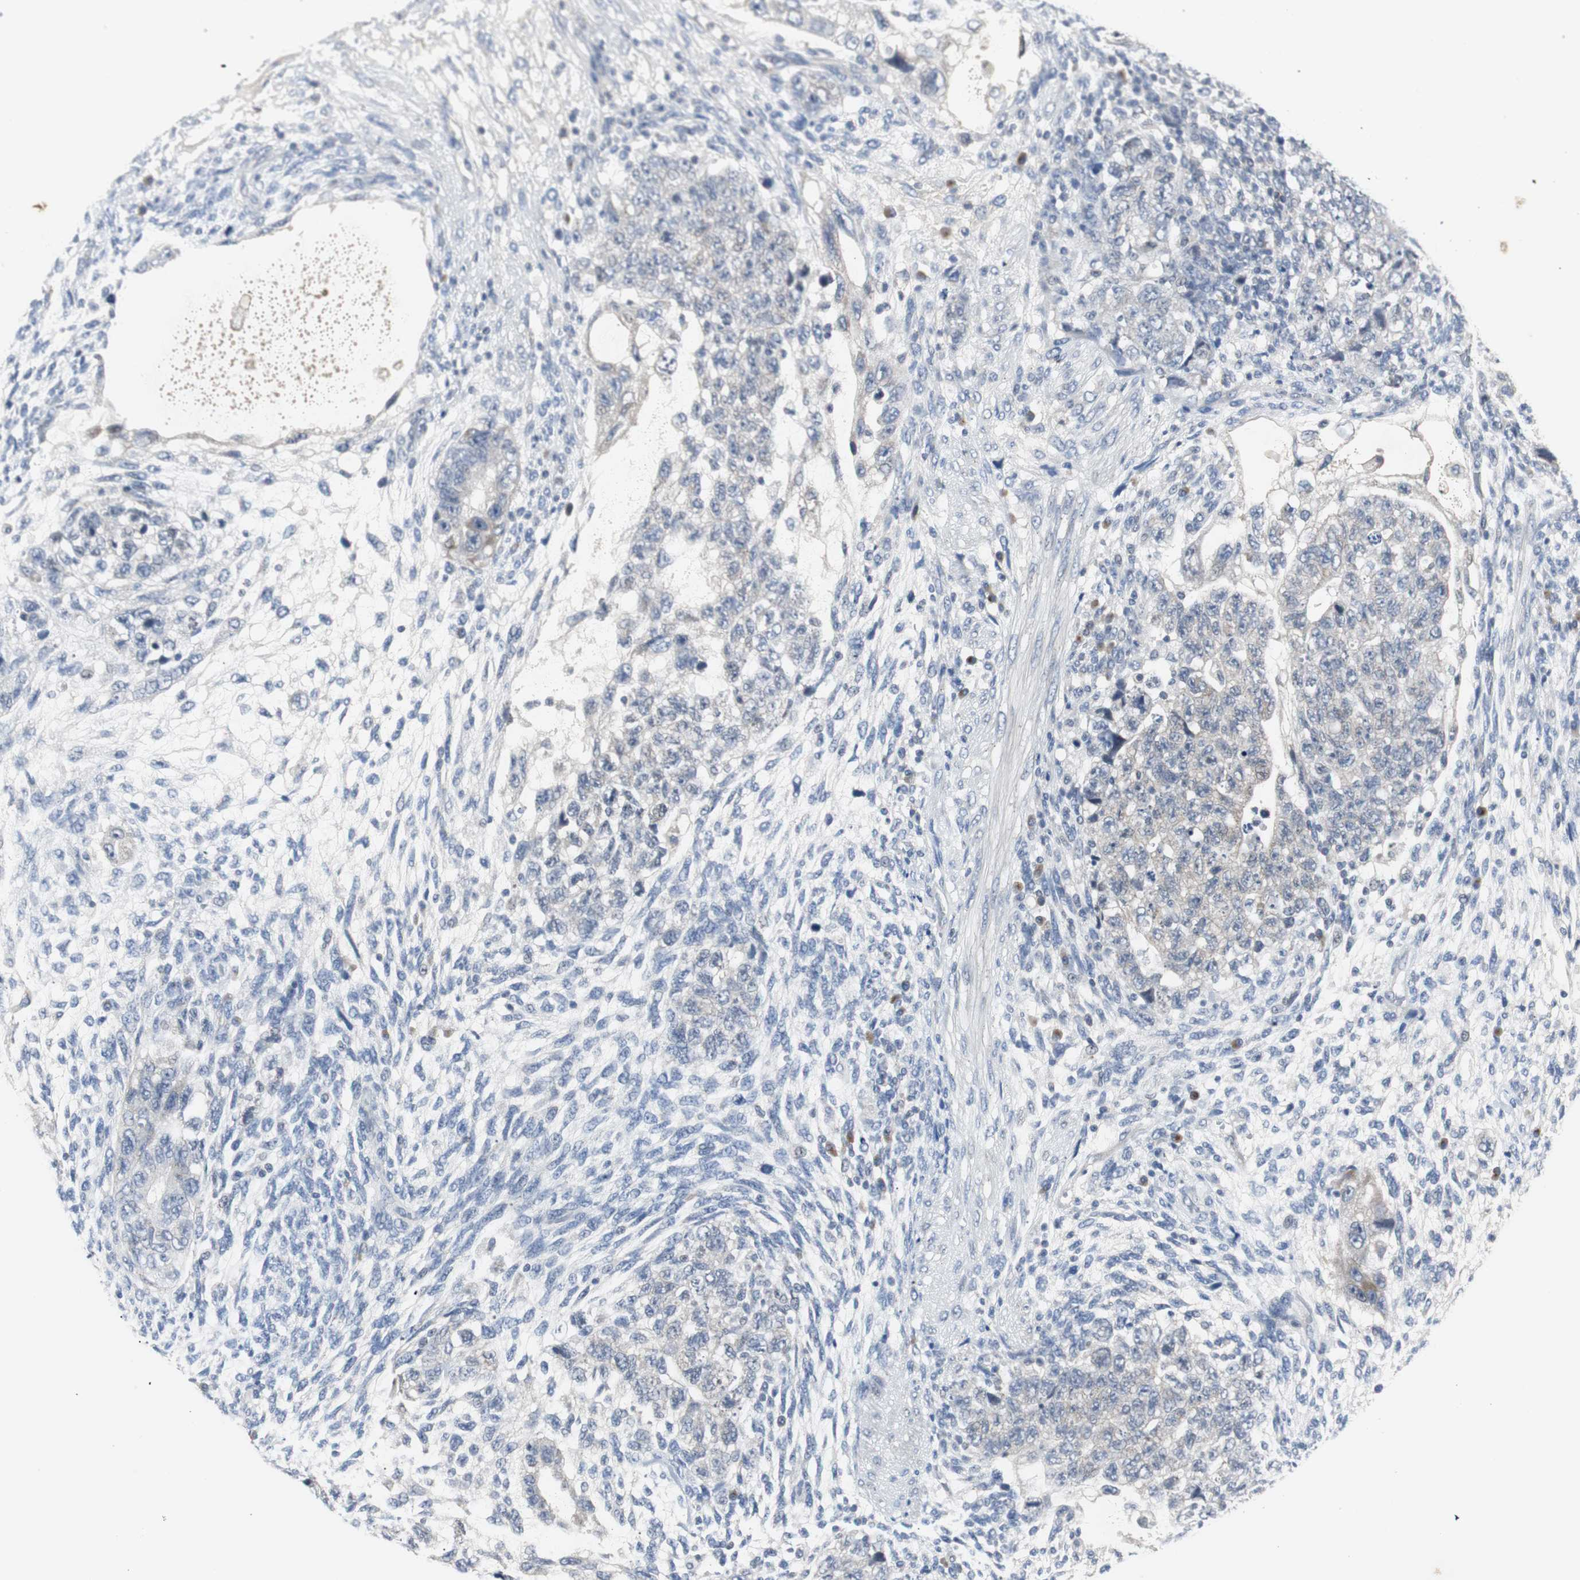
{"staining": {"intensity": "negative", "quantity": "none", "location": "none"}, "tissue": "testis cancer", "cell_type": "Tumor cells", "image_type": "cancer", "snomed": [{"axis": "morphology", "description": "Normal tissue, NOS"}, {"axis": "morphology", "description": "Carcinoma, Embryonal, NOS"}, {"axis": "topography", "description": "Testis"}], "caption": "This is an IHC micrograph of human testis embryonal carcinoma. There is no expression in tumor cells.", "gene": "SOX30", "patient": {"sex": "male", "age": 36}}